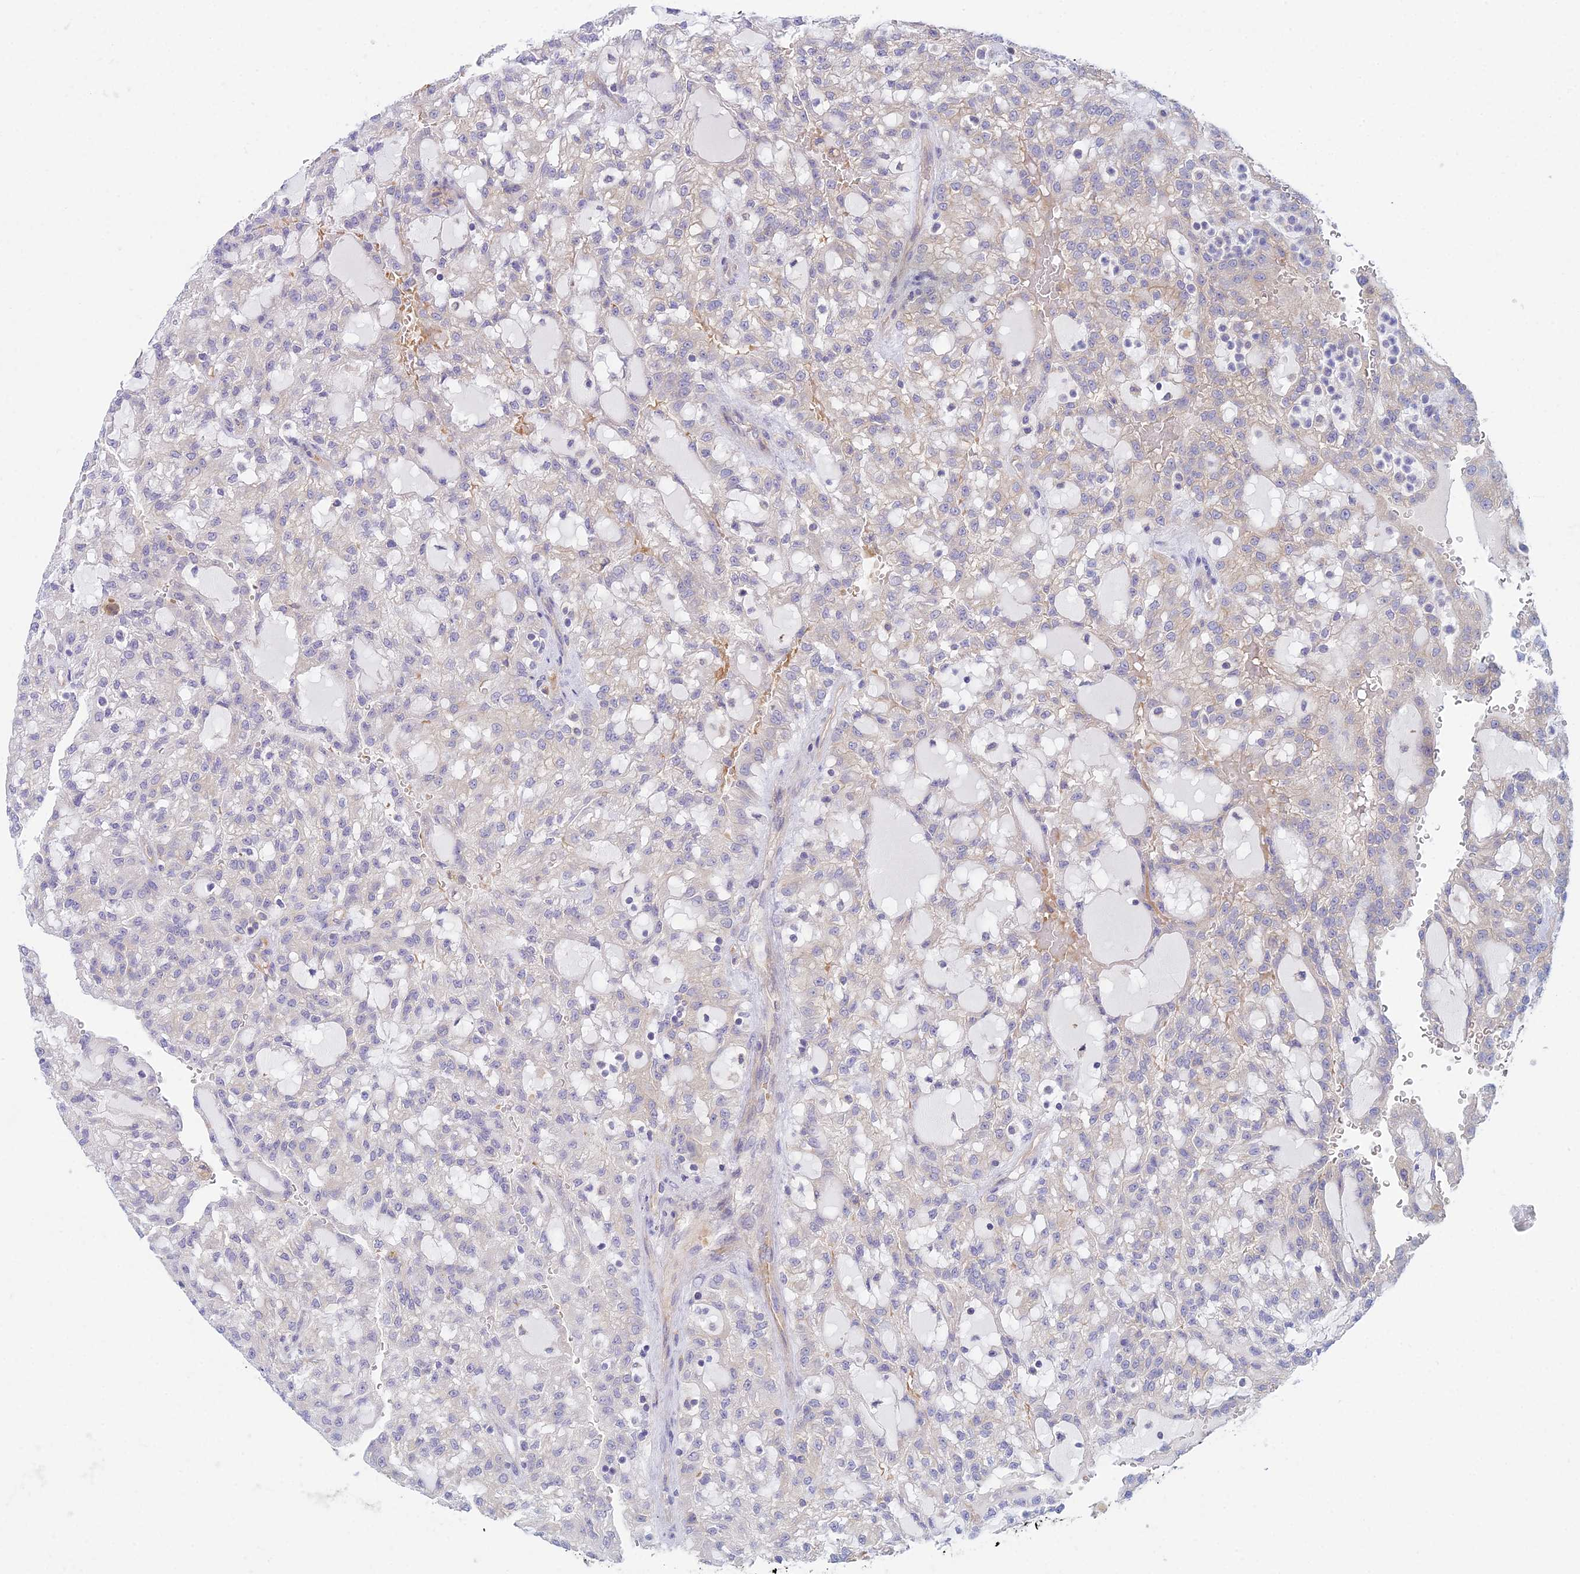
{"staining": {"intensity": "negative", "quantity": "none", "location": "none"}, "tissue": "renal cancer", "cell_type": "Tumor cells", "image_type": "cancer", "snomed": [{"axis": "morphology", "description": "Adenocarcinoma, NOS"}, {"axis": "topography", "description": "Kidney"}], "caption": "This histopathology image is of renal cancer (adenocarcinoma) stained with IHC to label a protein in brown with the nuclei are counter-stained blue. There is no positivity in tumor cells.", "gene": "ZNF564", "patient": {"sex": "male", "age": 63}}